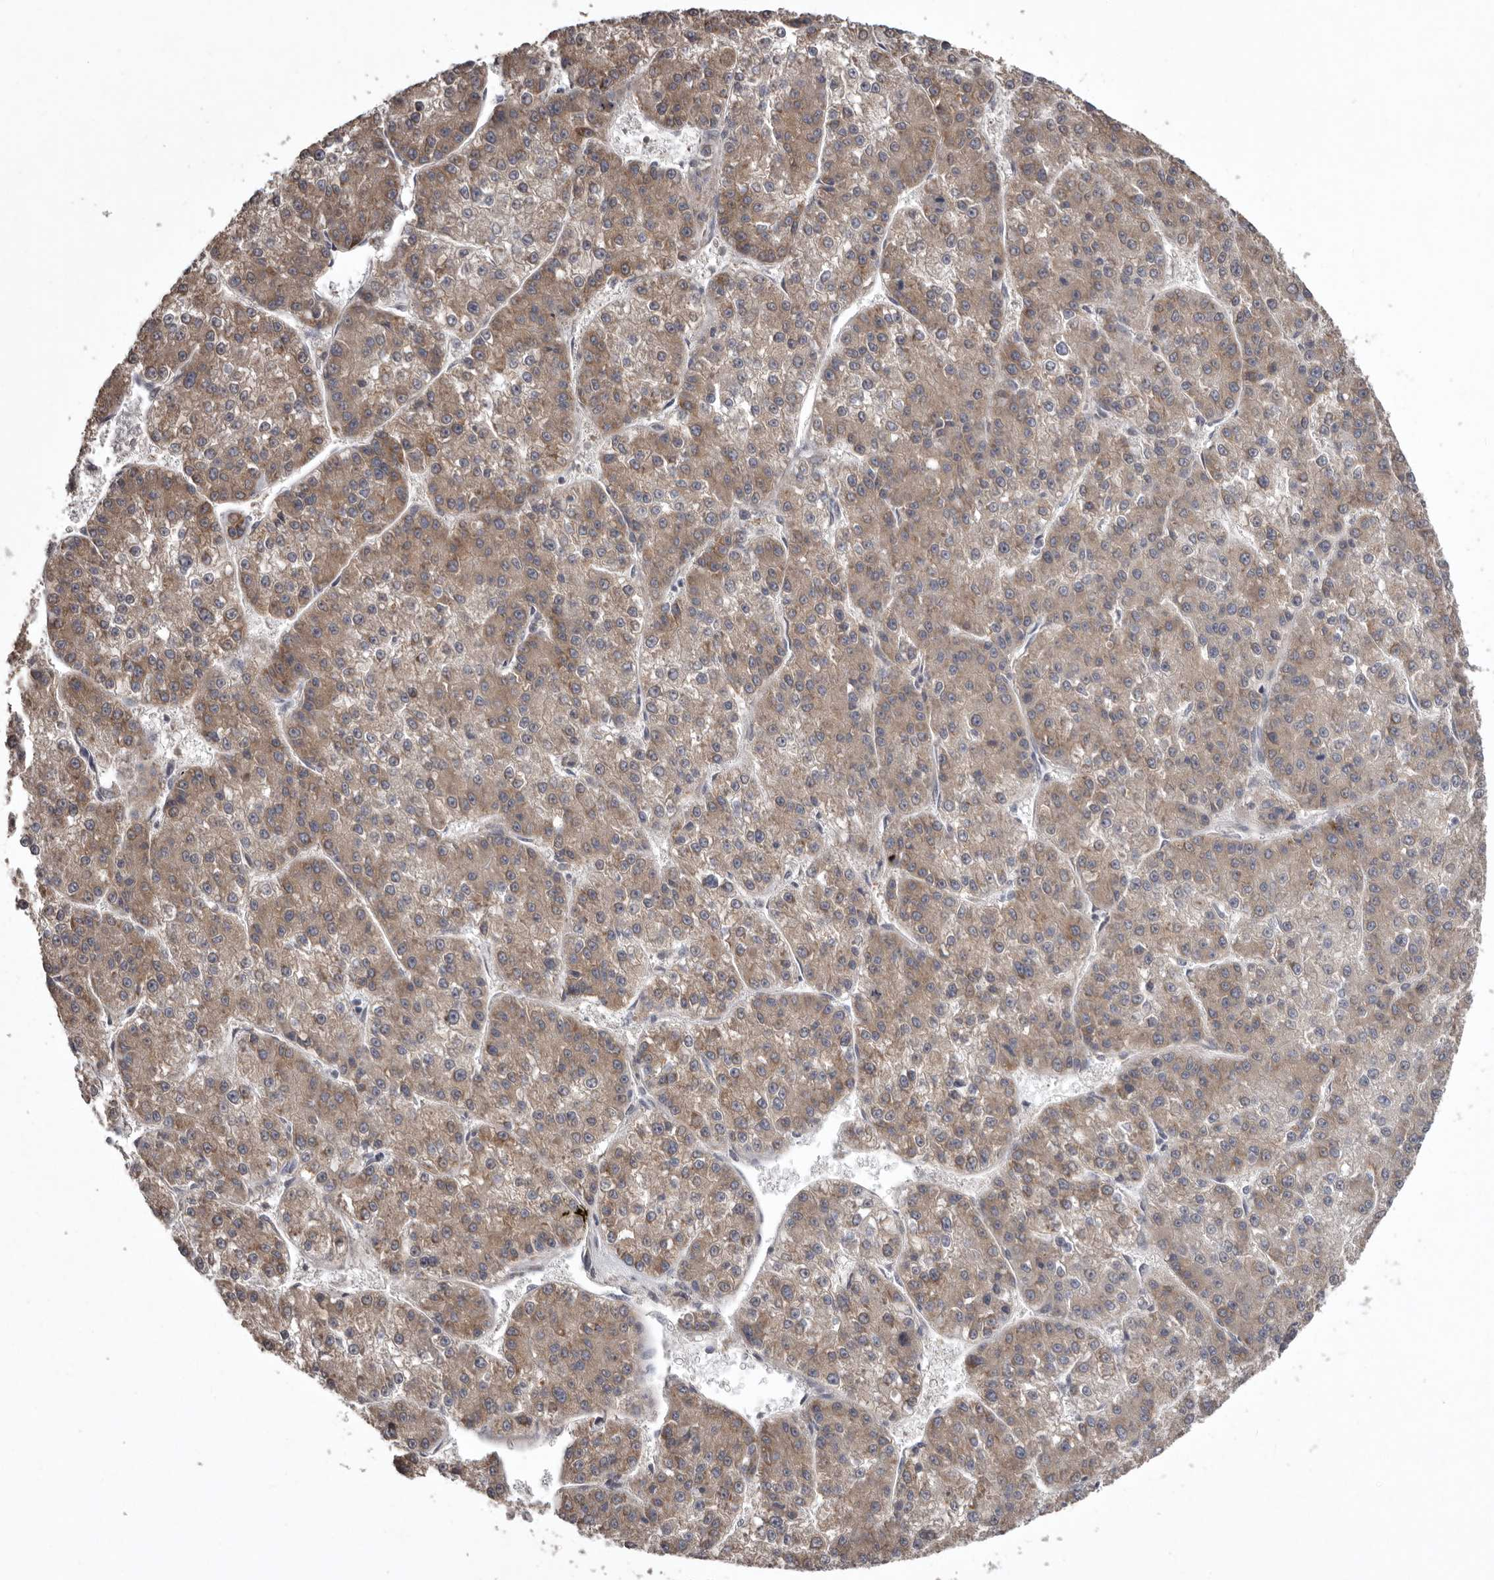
{"staining": {"intensity": "weak", "quantity": ">75%", "location": "cytoplasmic/membranous"}, "tissue": "liver cancer", "cell_type": "Tumor cells", "image_type": "cancer", "snomed": [{"axis": "morphology", "description": "Carcinoma, Hepatocellular, NOS"}, {"axis": "topography", "description": "Liver"}], "caption": "Liver hepatocellular carcinoma stained with DAB IHC shows low levels of weak cytoplasmic/membranous positivity in about >75% of tumor cells.", "gene": "DARS1", "patient": {"sex": "female", "age": 73}}